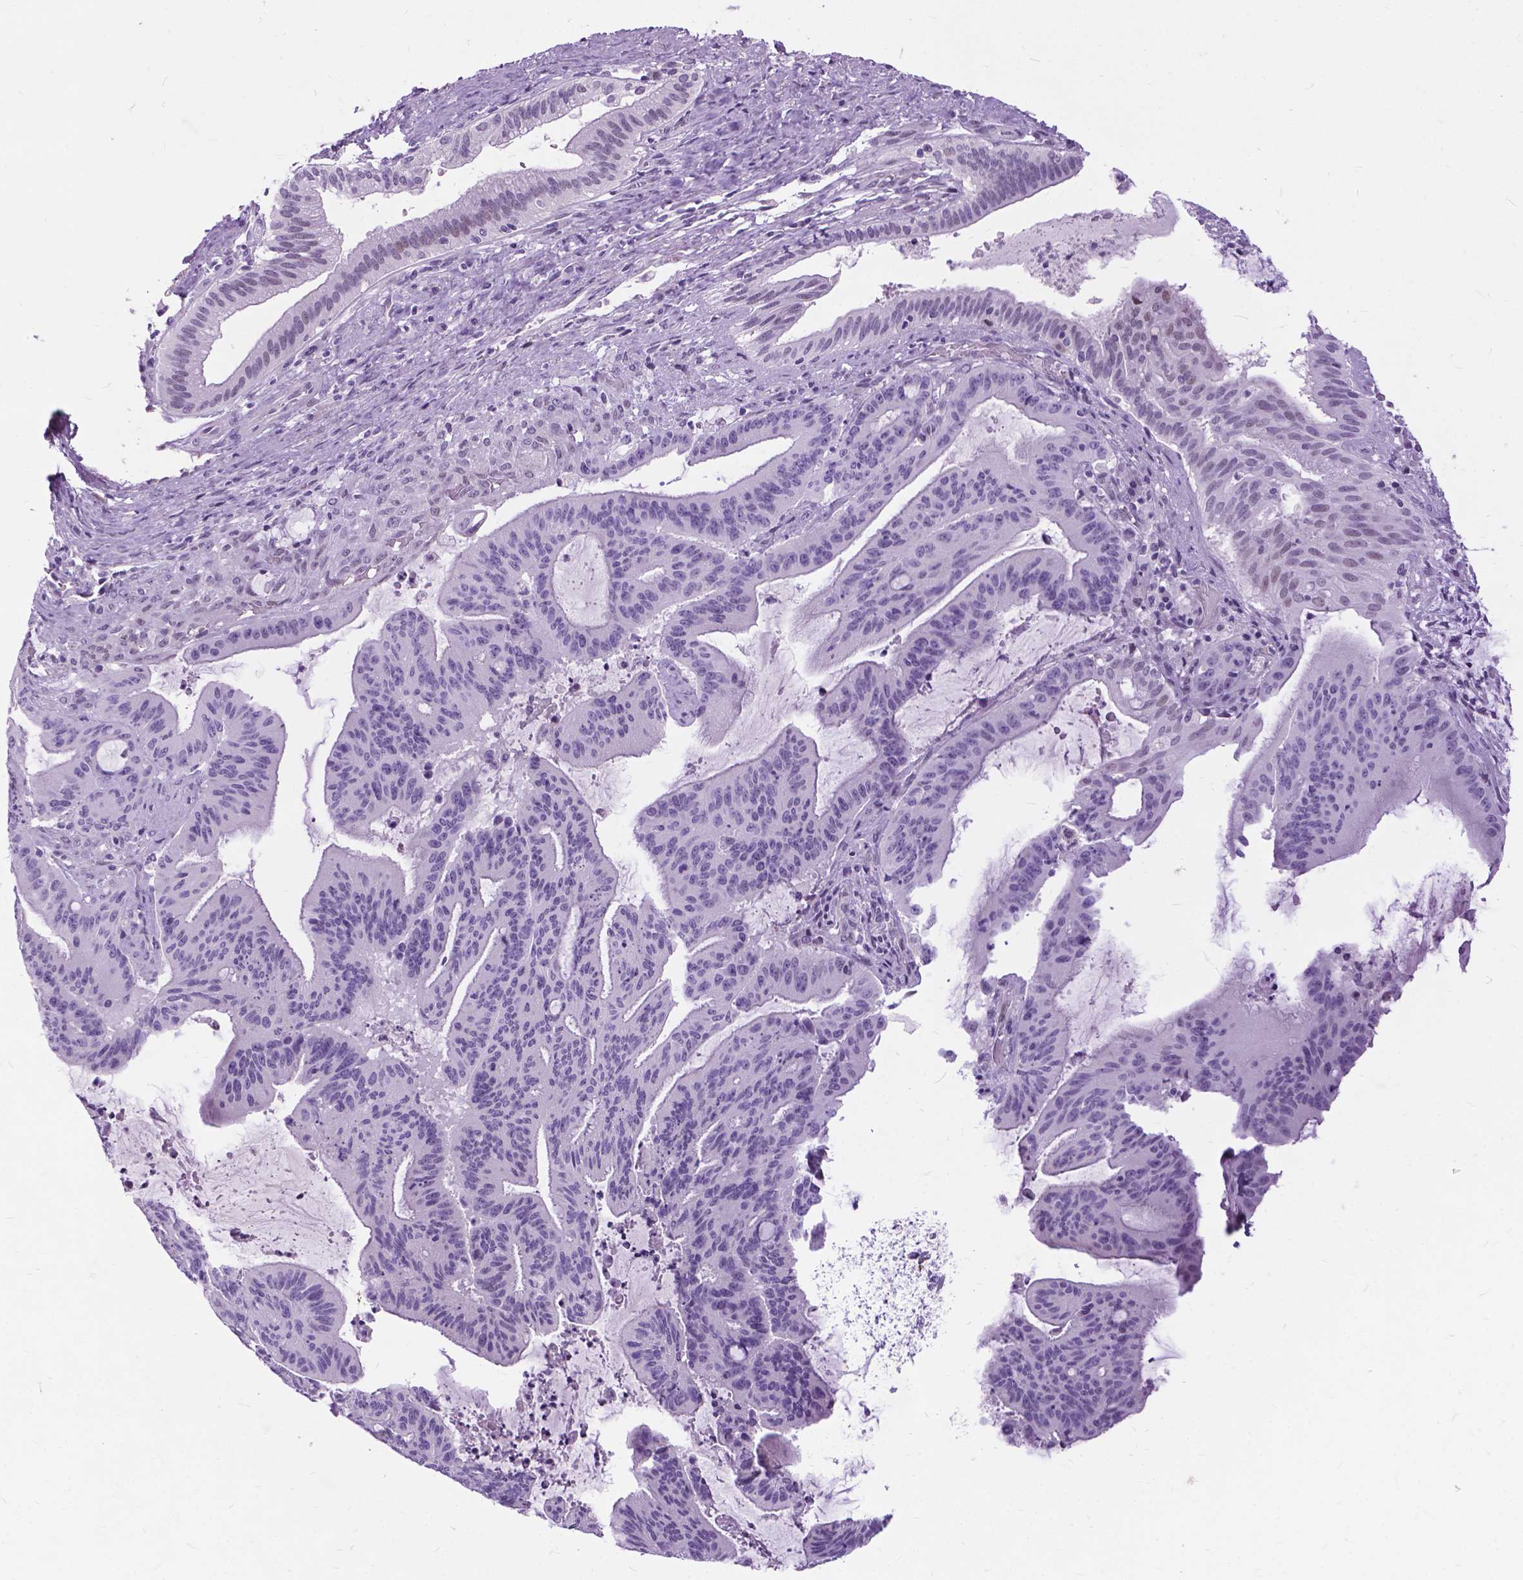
{"staining": {"intensity": "negative", "quantity": "none", "location": "none"}, "tissue": "liver cancer", "cell_type": "Tumor cells", "image_type": "cancer", "snomed": [{"axis": "morphology", "description": "Cholangiocarcinoma"}, {"axis": "topography", "description": "Liver"}], "caption": "The image displays no significant positivity in tumor cells of liver cancer. (DAB (3,3'-diaminobenzidine) IHC, high magnification).", "gene": "PROB1", "patient": {"sex": "female", "age": 73}}